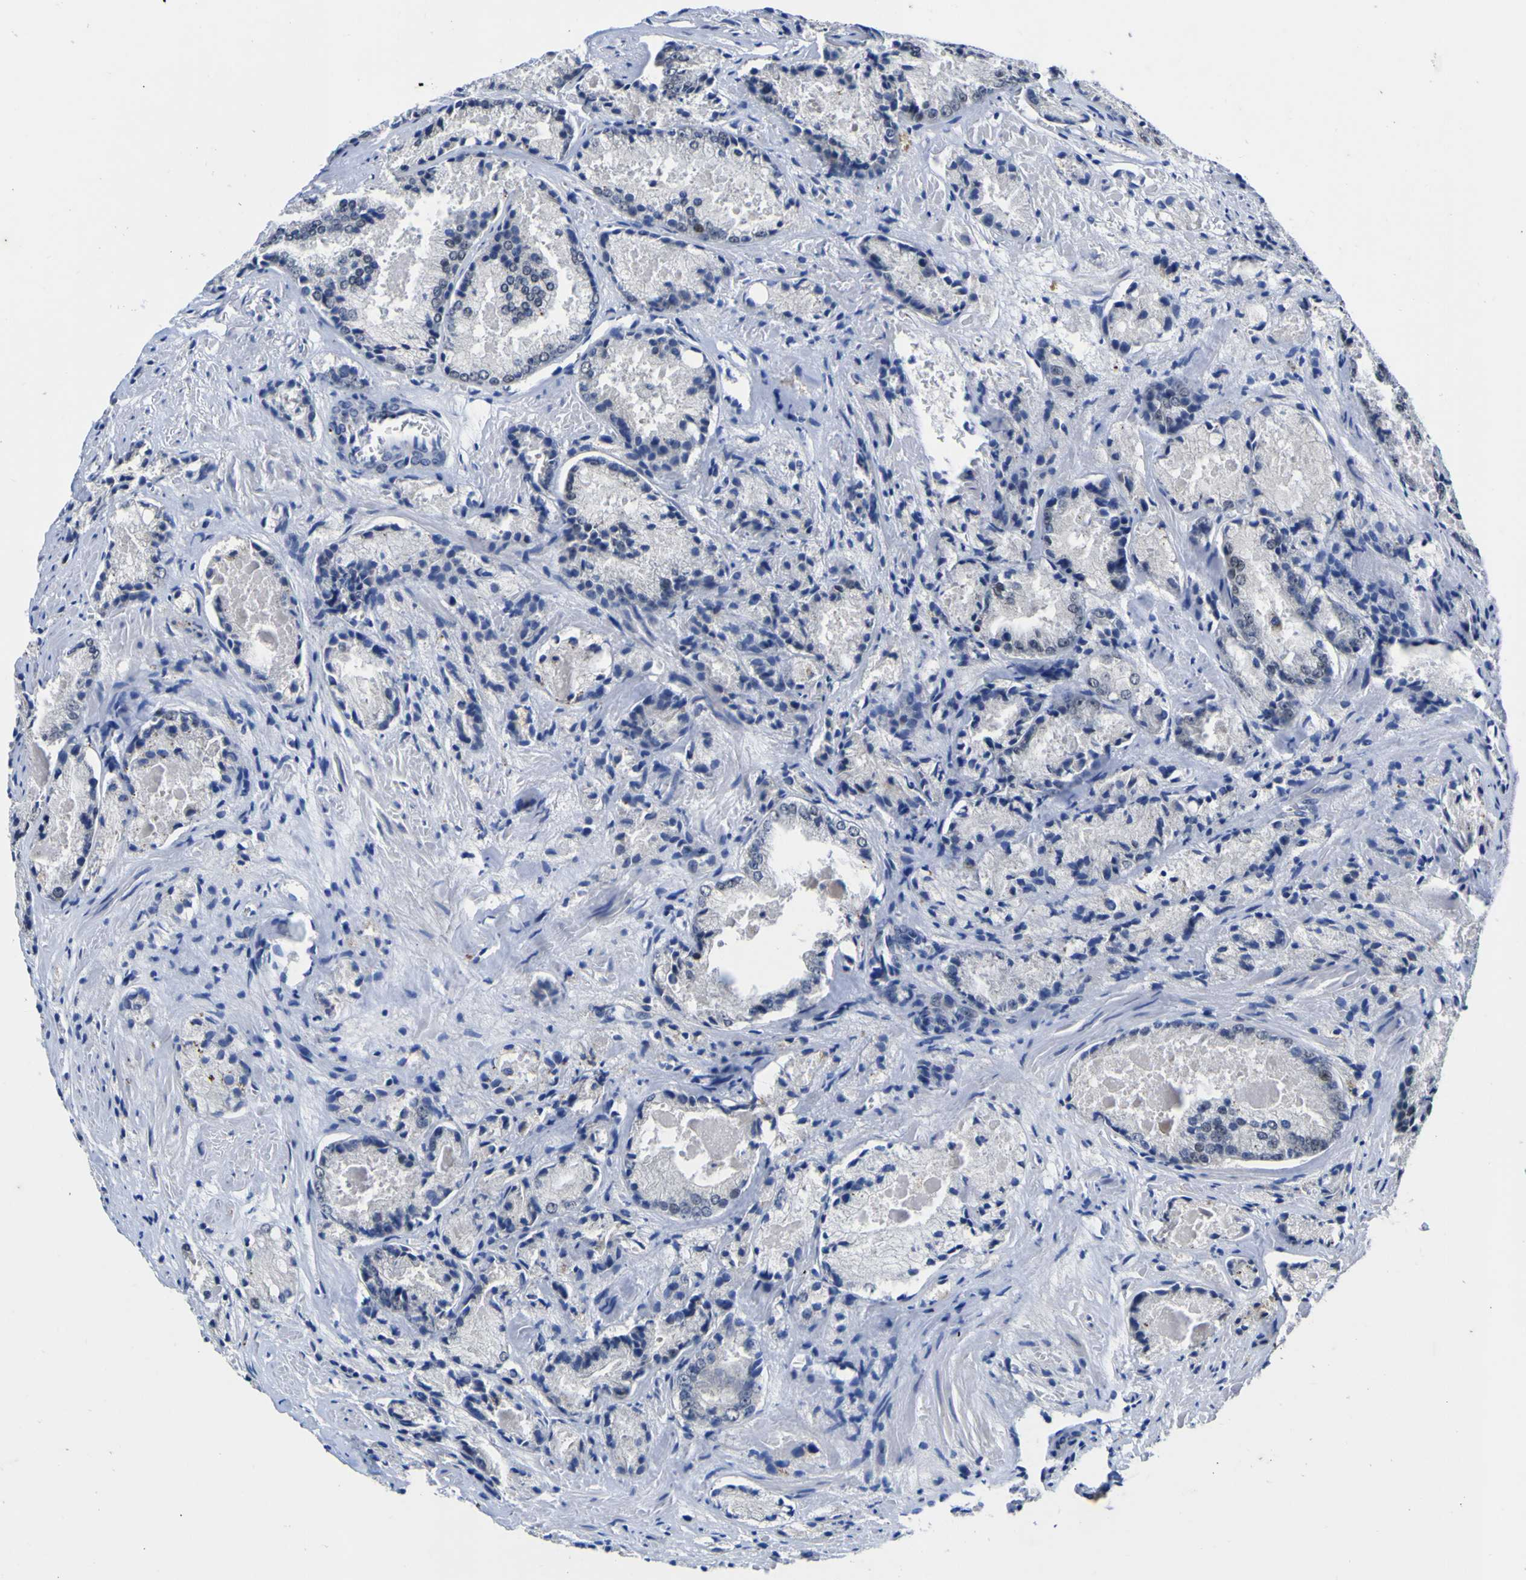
{"staining": {"intensity": "negative", "quantity": "none", "location": "none"}, "tissue": "prostate cancer", "cell_type": "Tumor cells", "image_type": "cancer", "snomed": [{"axis": "morphology", "description": "Adenocarcinoma, Low grade"}, {"axis": "topography", "description": "Prostate"}], "caption": "There is no significant positivity in tumor cells of prostate adenocarcinoma (low-grade).", "gene": "IGFLR1", "patient": {"sex": "male", "age": 64}}